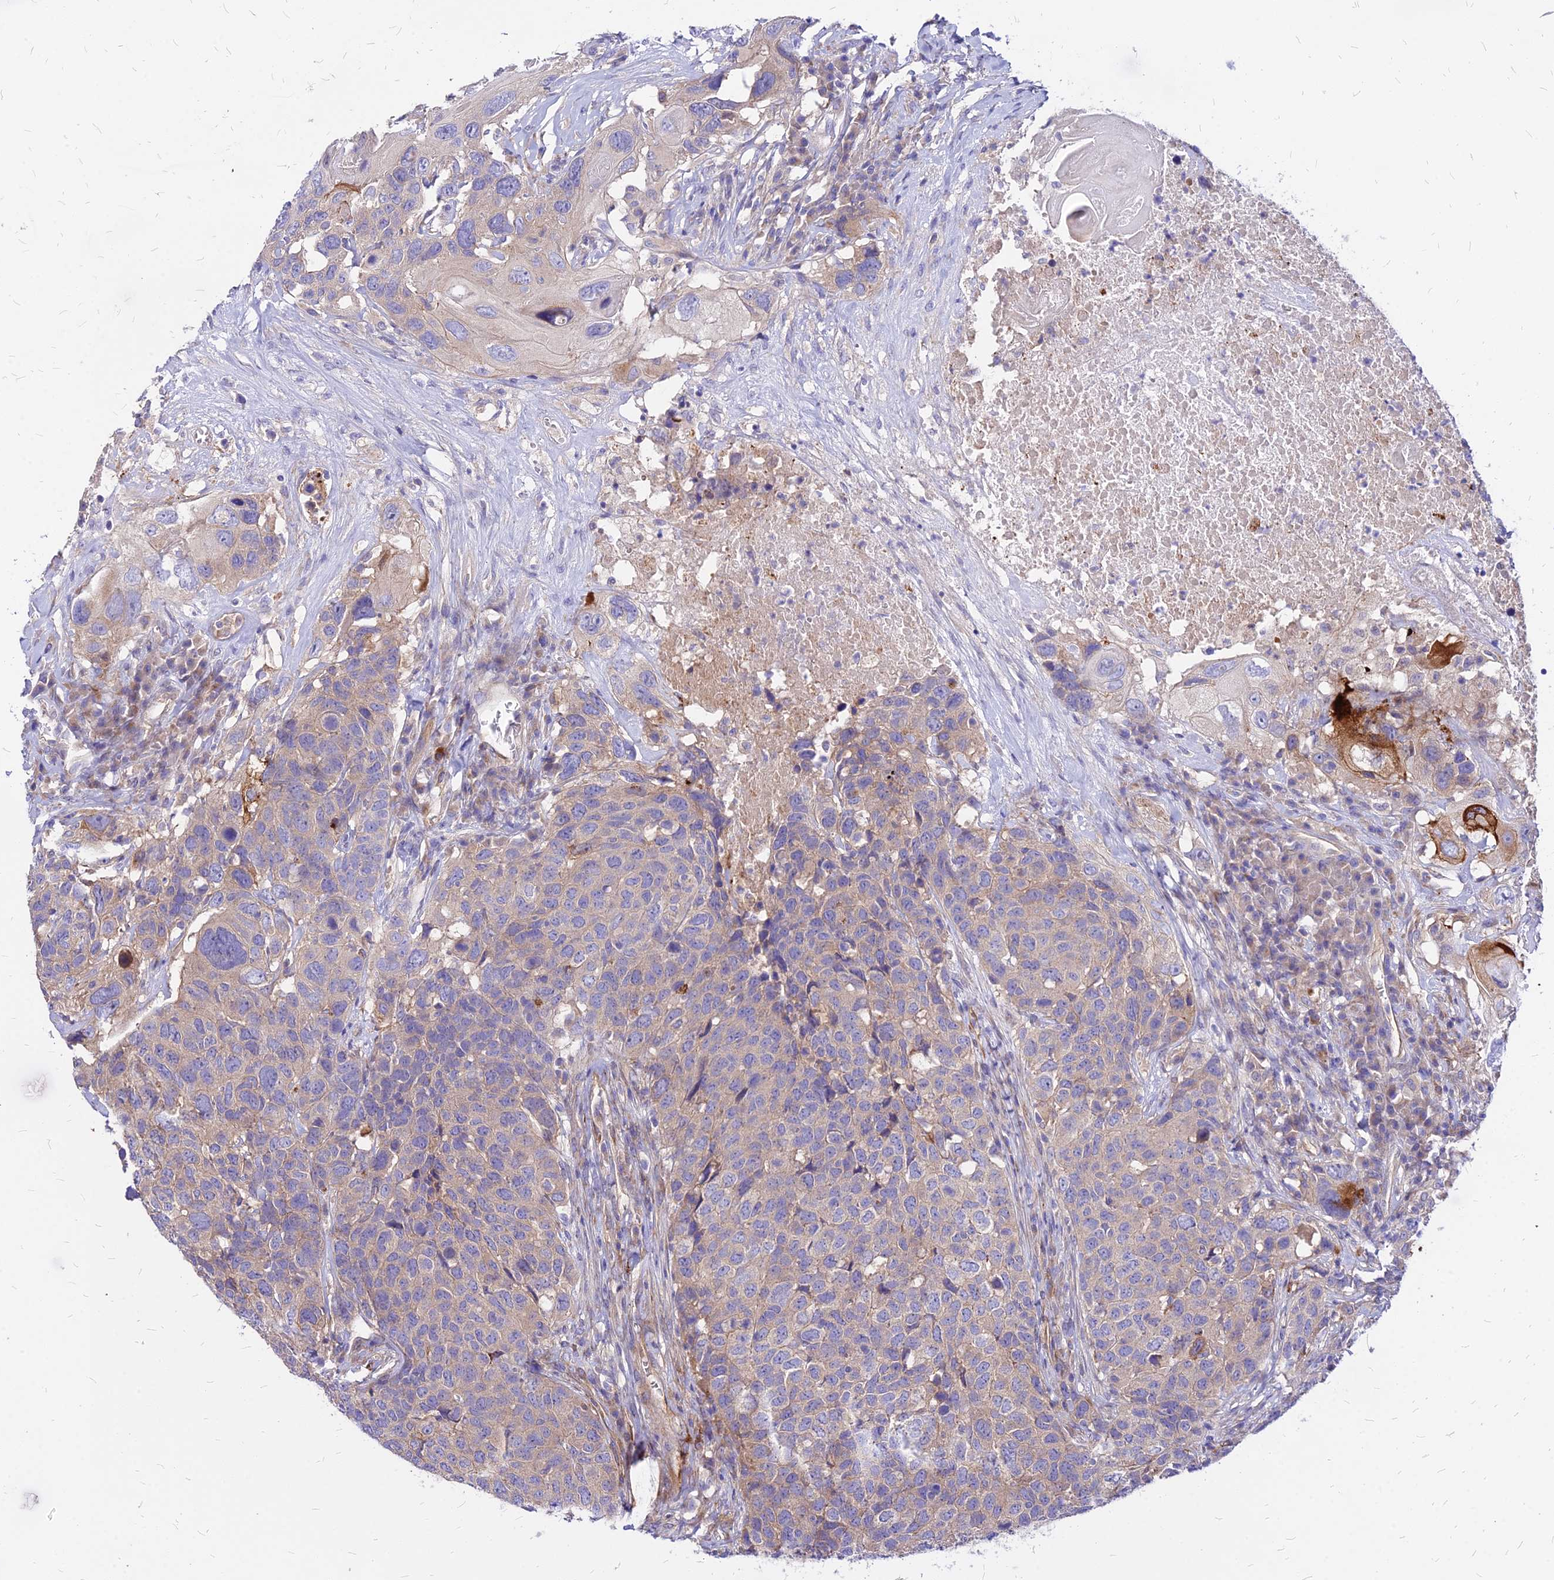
{"staining": {"intensity": "moderate", "quantity": "<25%", "location": "cytoplasmic/membranous"}, "tissue": "head and neck cancer", "cell_type": "Tumor cells", "image_type": "cancer", "snomed": [{"axis": "morphology", "description": "Squamous cell carcinoma, NOS"}, {"axis": "topography", "description": "Head-Neck"}], "caption": "This is an image of IHC staining of head and neck squamous cell carcinoma, which shows moderate positivity in the cytoplasmic/membranous of tumor cells.", "gene": "COMMD10", "patient": {"sex": "male", "age": 66}}